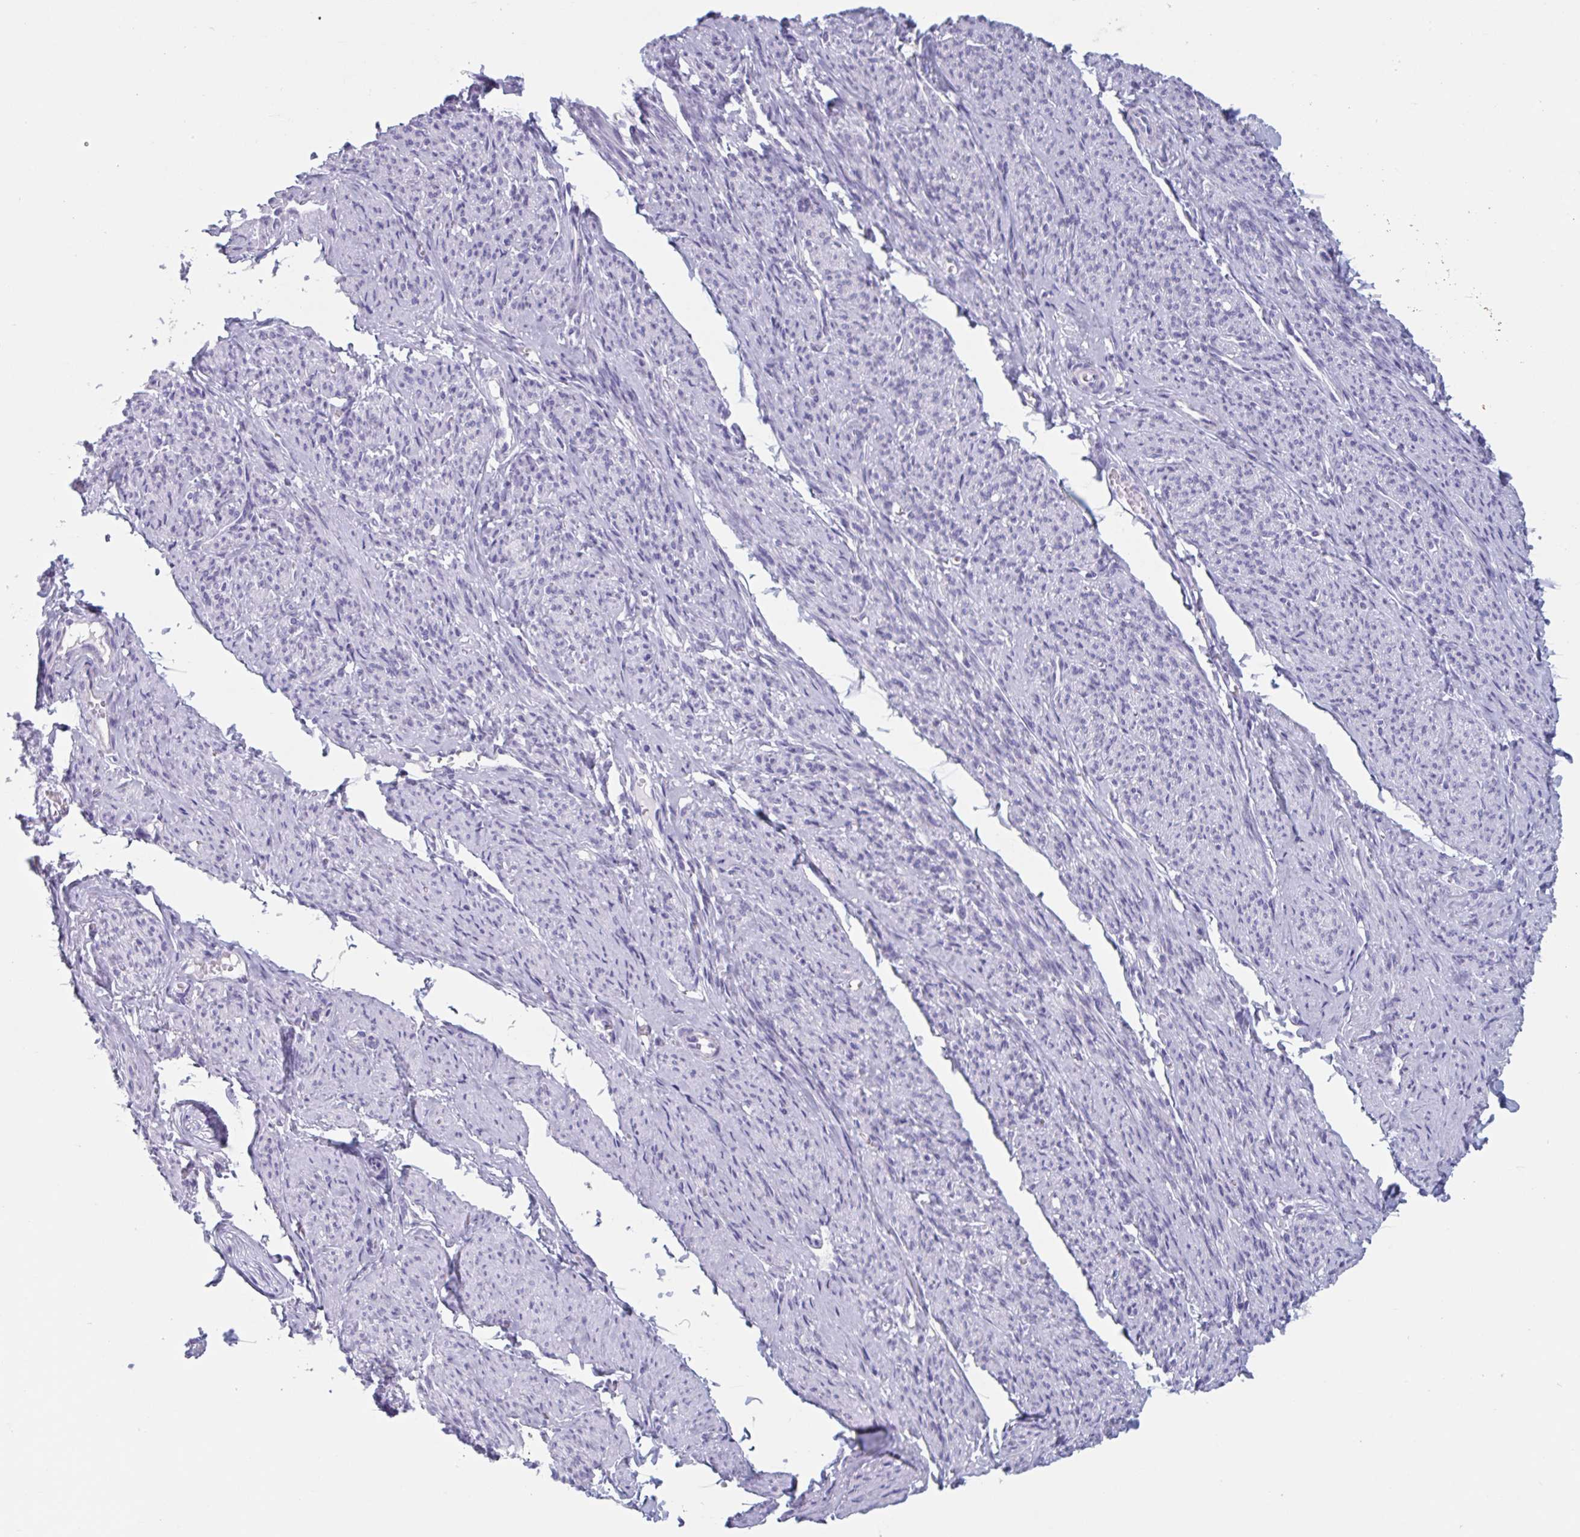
{"staining": {"intensity": "negative", "quantity": "none", "location": "none"}, "tissue": "smooth muscle", "cell_type": "Smooth muscle cells", "image_type": "normal", "snomed": [{"axis": "morphology", "description": "Normal tissue, NOS"}, {"axis": "topography", "description": "Smooth muscle"}], "caption": "Smooth muscle cells are negative for brown protein staining in benign smooth muscle.", "gene": "HSD11B2", "patient": {"sex": "female", "age": 65}}